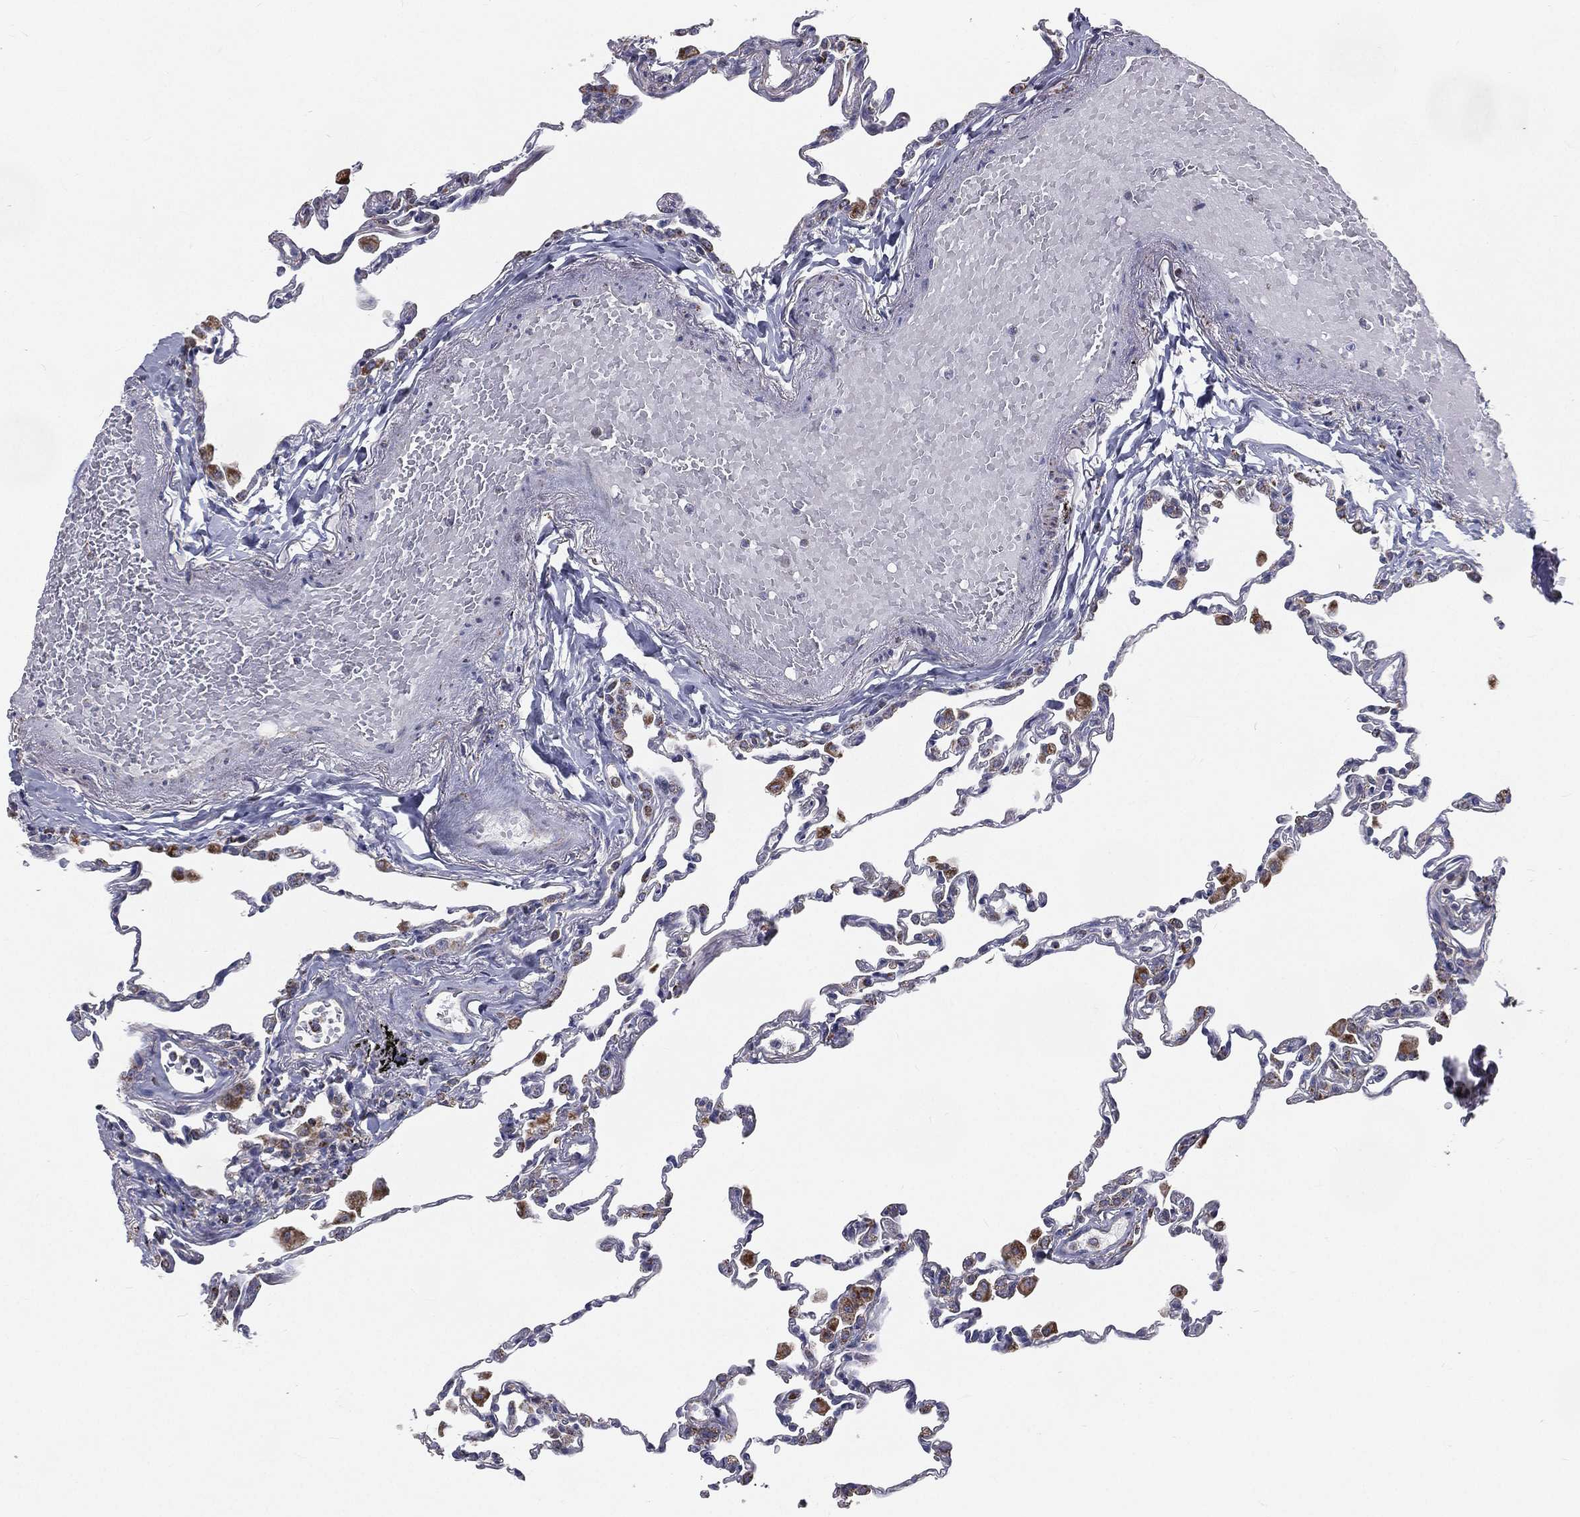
{"staining": {"intensity": "negative", "quantity": "none", "location": "none"}, "tissue": "lung", "cell_type": "Alveolar cells", "image_type": "normal", "snomed": [{"axis": "morphology", "description": "Normal tissue, NOS"}, {"axis": "topography", "description": "Lung"}], "caption": "This histopathology image is of normal lung stained with immunohistochemistry to label a protein in brown with the nuclei are counter-stained blue. There is no positivity in alveolar cells. The staining is performed using DAB (3,3'-diaminobenzidine) brown chromogen with nuclei counter-stained in using hematoxylin.", "gene": "HADH", "patient": {"sex": "female", "age": 57}}